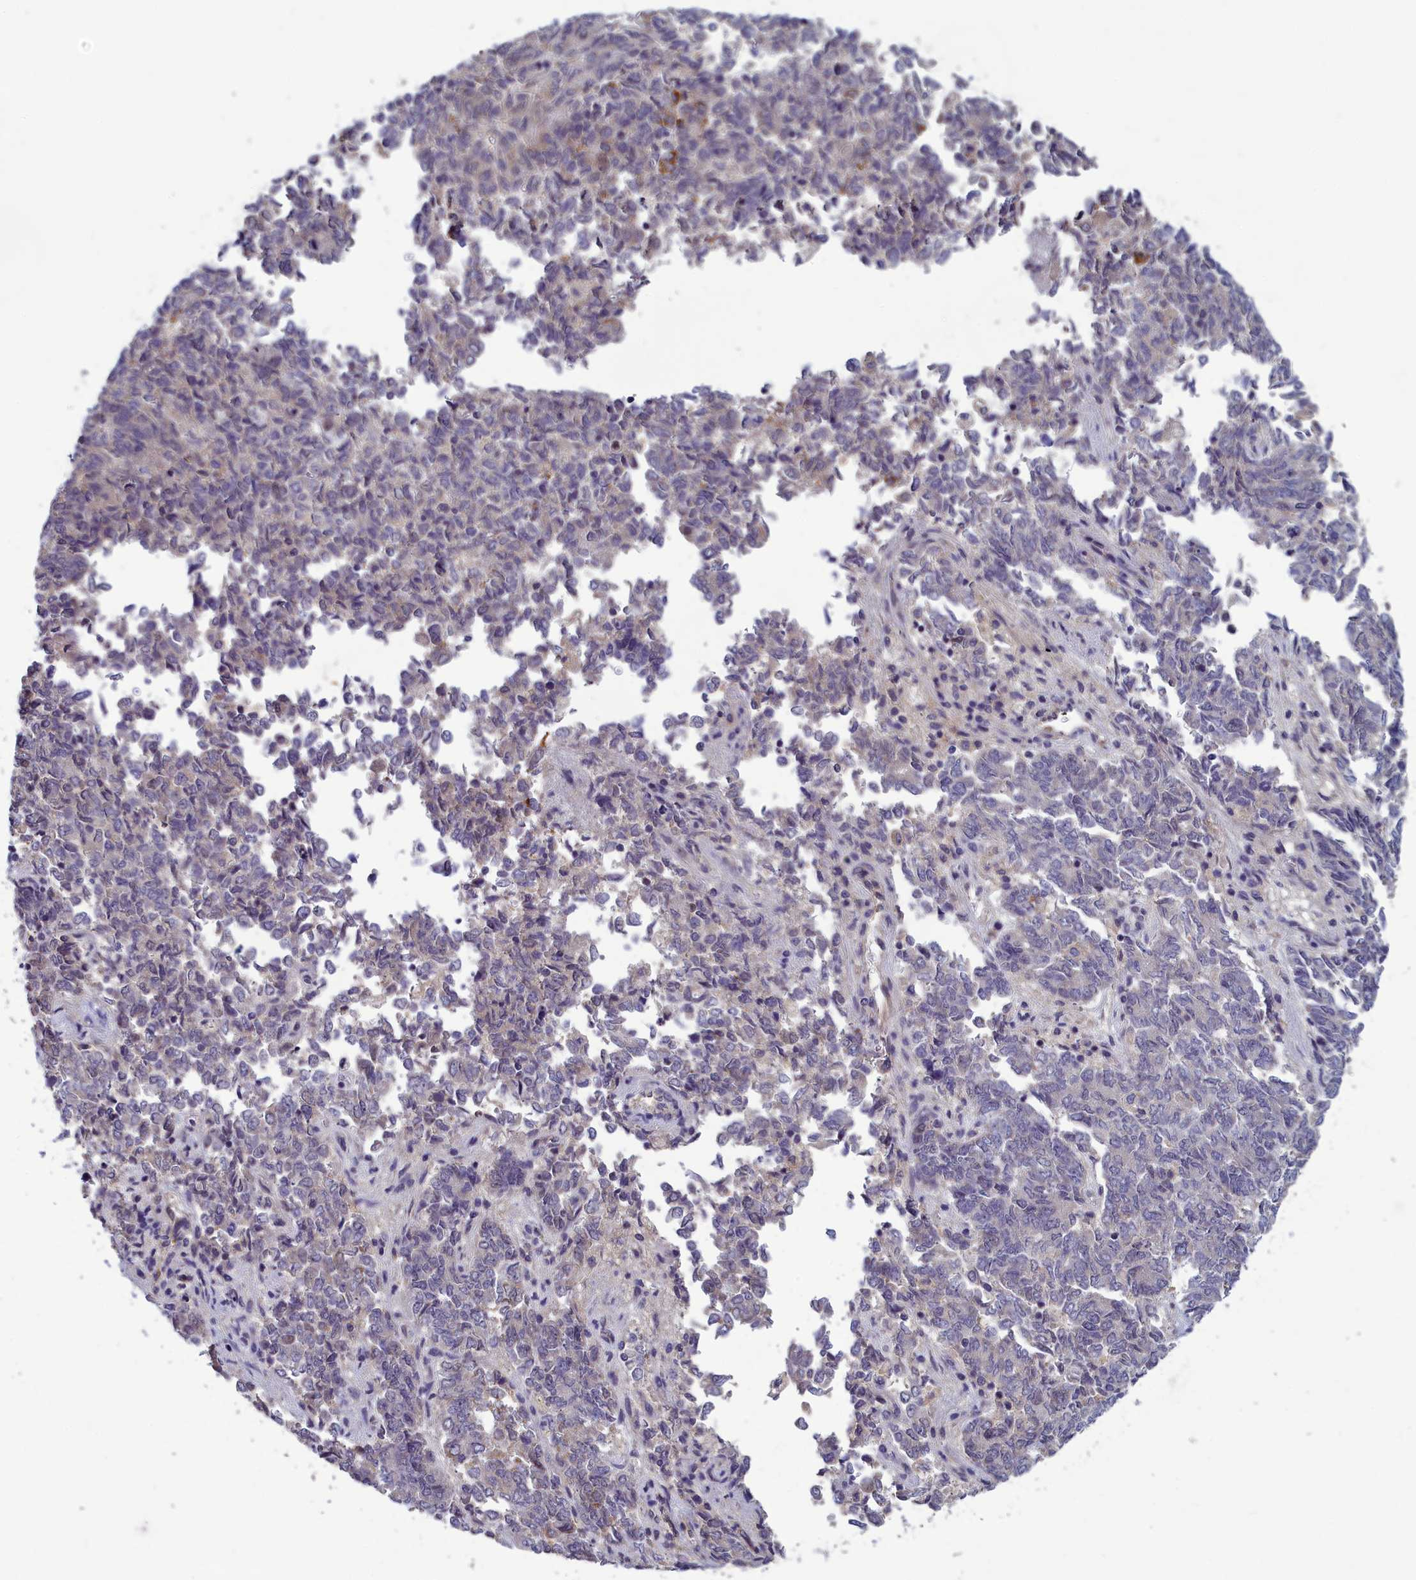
{"staining": {"intensity": "negative", "quantity": "none", "location": "none"}, "tissue": "endometrial cancer", "cell_type": "Tumor cells", "image_type": "cancer", "snomed": [{"axis": "morphology", "description": "Adenocarcinoma, NOS"}, {"axis": "topography", "description": "Endometrium"}], "caption": "Protein analysis of endometrial cancer (adenocarcinoma) demonstrates no significant staining in tumor cells.", "gene": "HECA", "patient": {"sex": "female", "age": 80}}